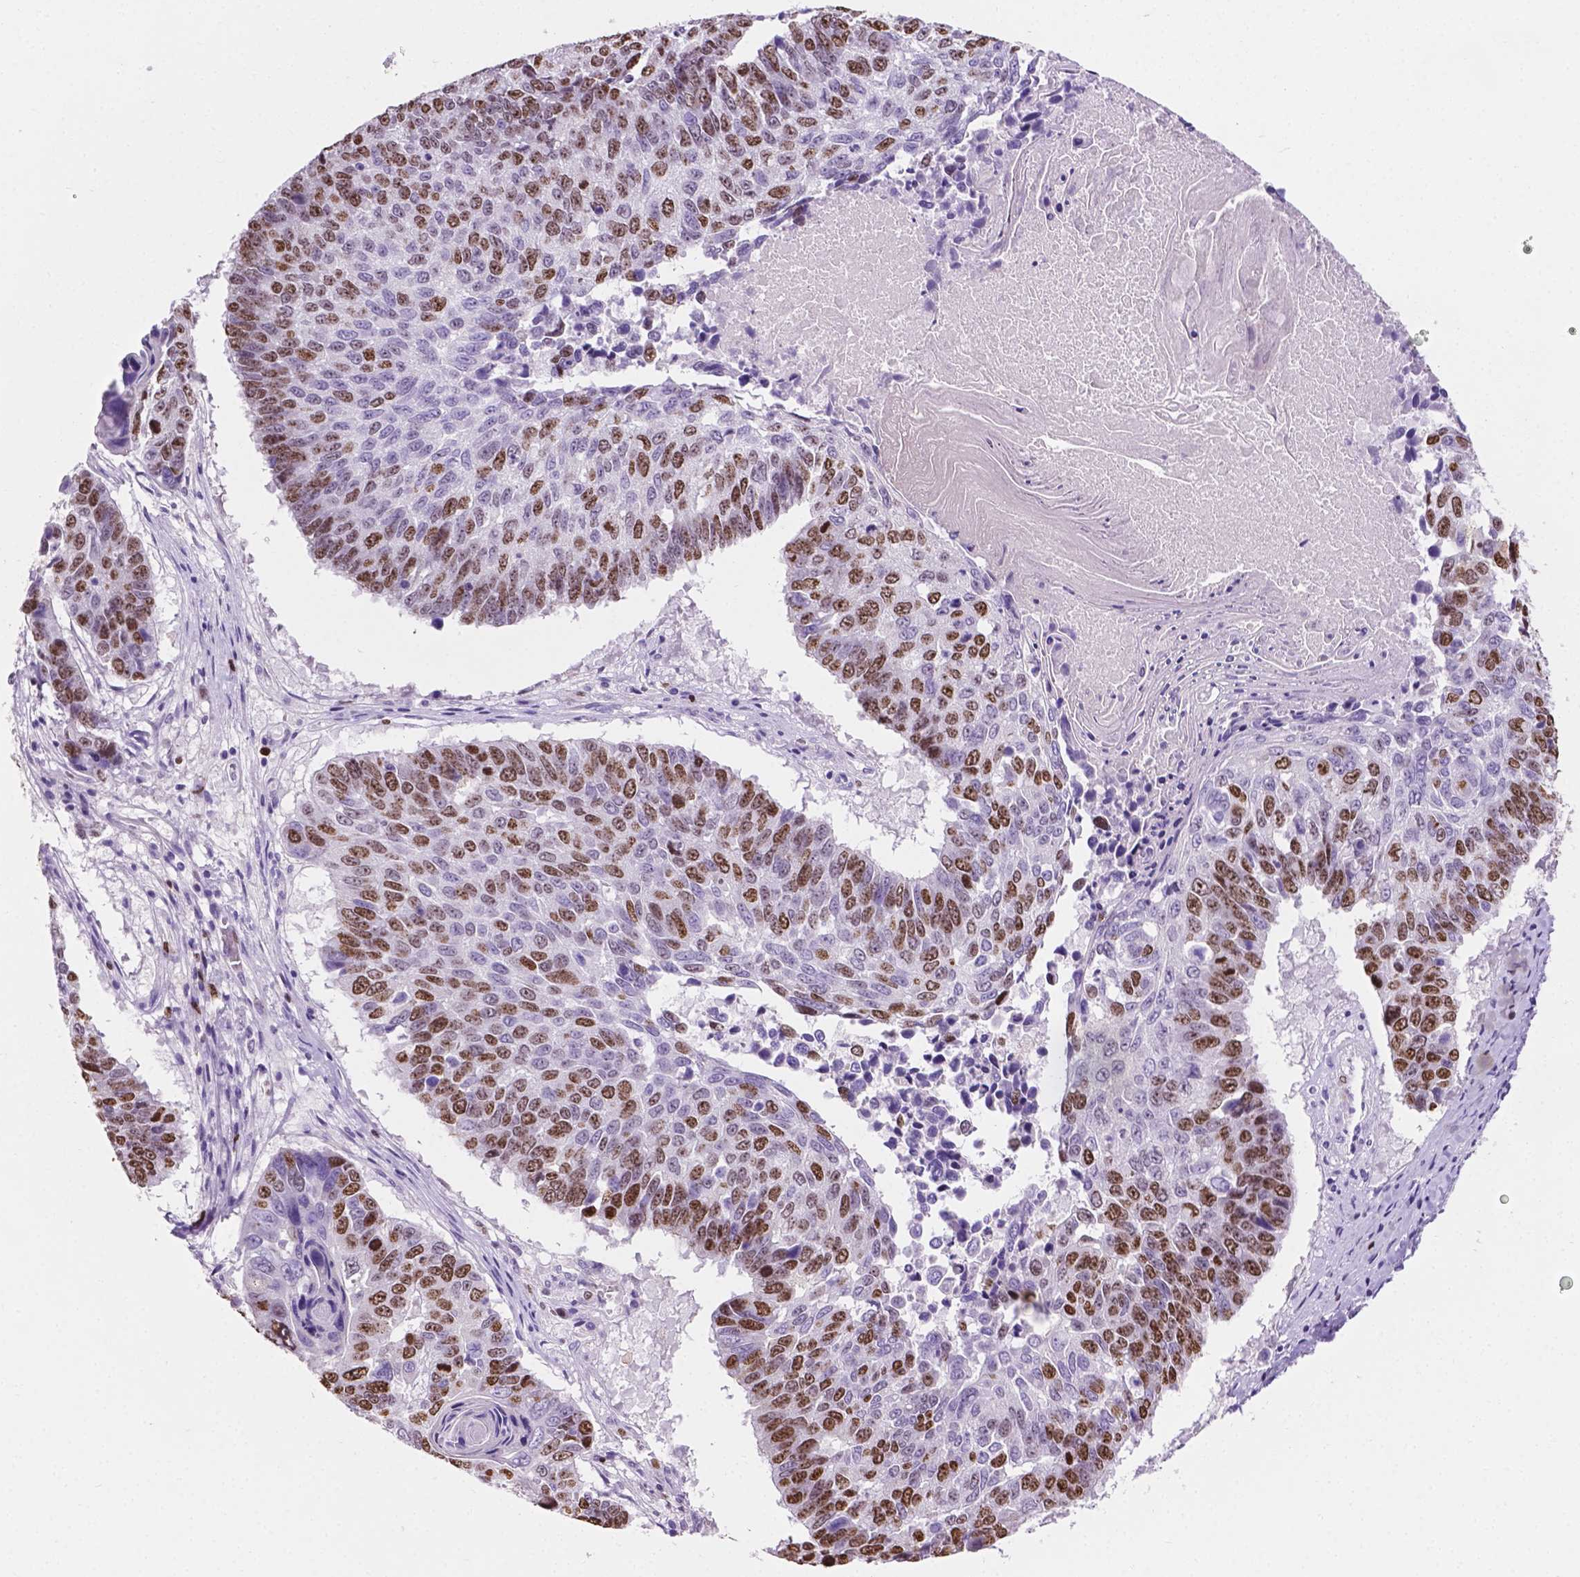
{"staining": {"intensity": "moderate", "quantity": "25%-75%", "location": "nuclear"}, "tissue": "lung cancer", "cell_type": "Tumor cells", "image_type": "cancer", "snomed": [{"axis": "morphology", "description": "Squamous cell carcinoma, NOS"}, {"axis": "topography", "description": "Lung"}], "caption": "Immunohistochemistry (IHC) (DAB (3,3'-diaminobenzidine)) staining of lung cancer demonstrates moderate nuclear protein staining in about 25%-75% of tumor cells.", "gene": "SIAH2", "patient": {"sex": "male", "age": 73}}